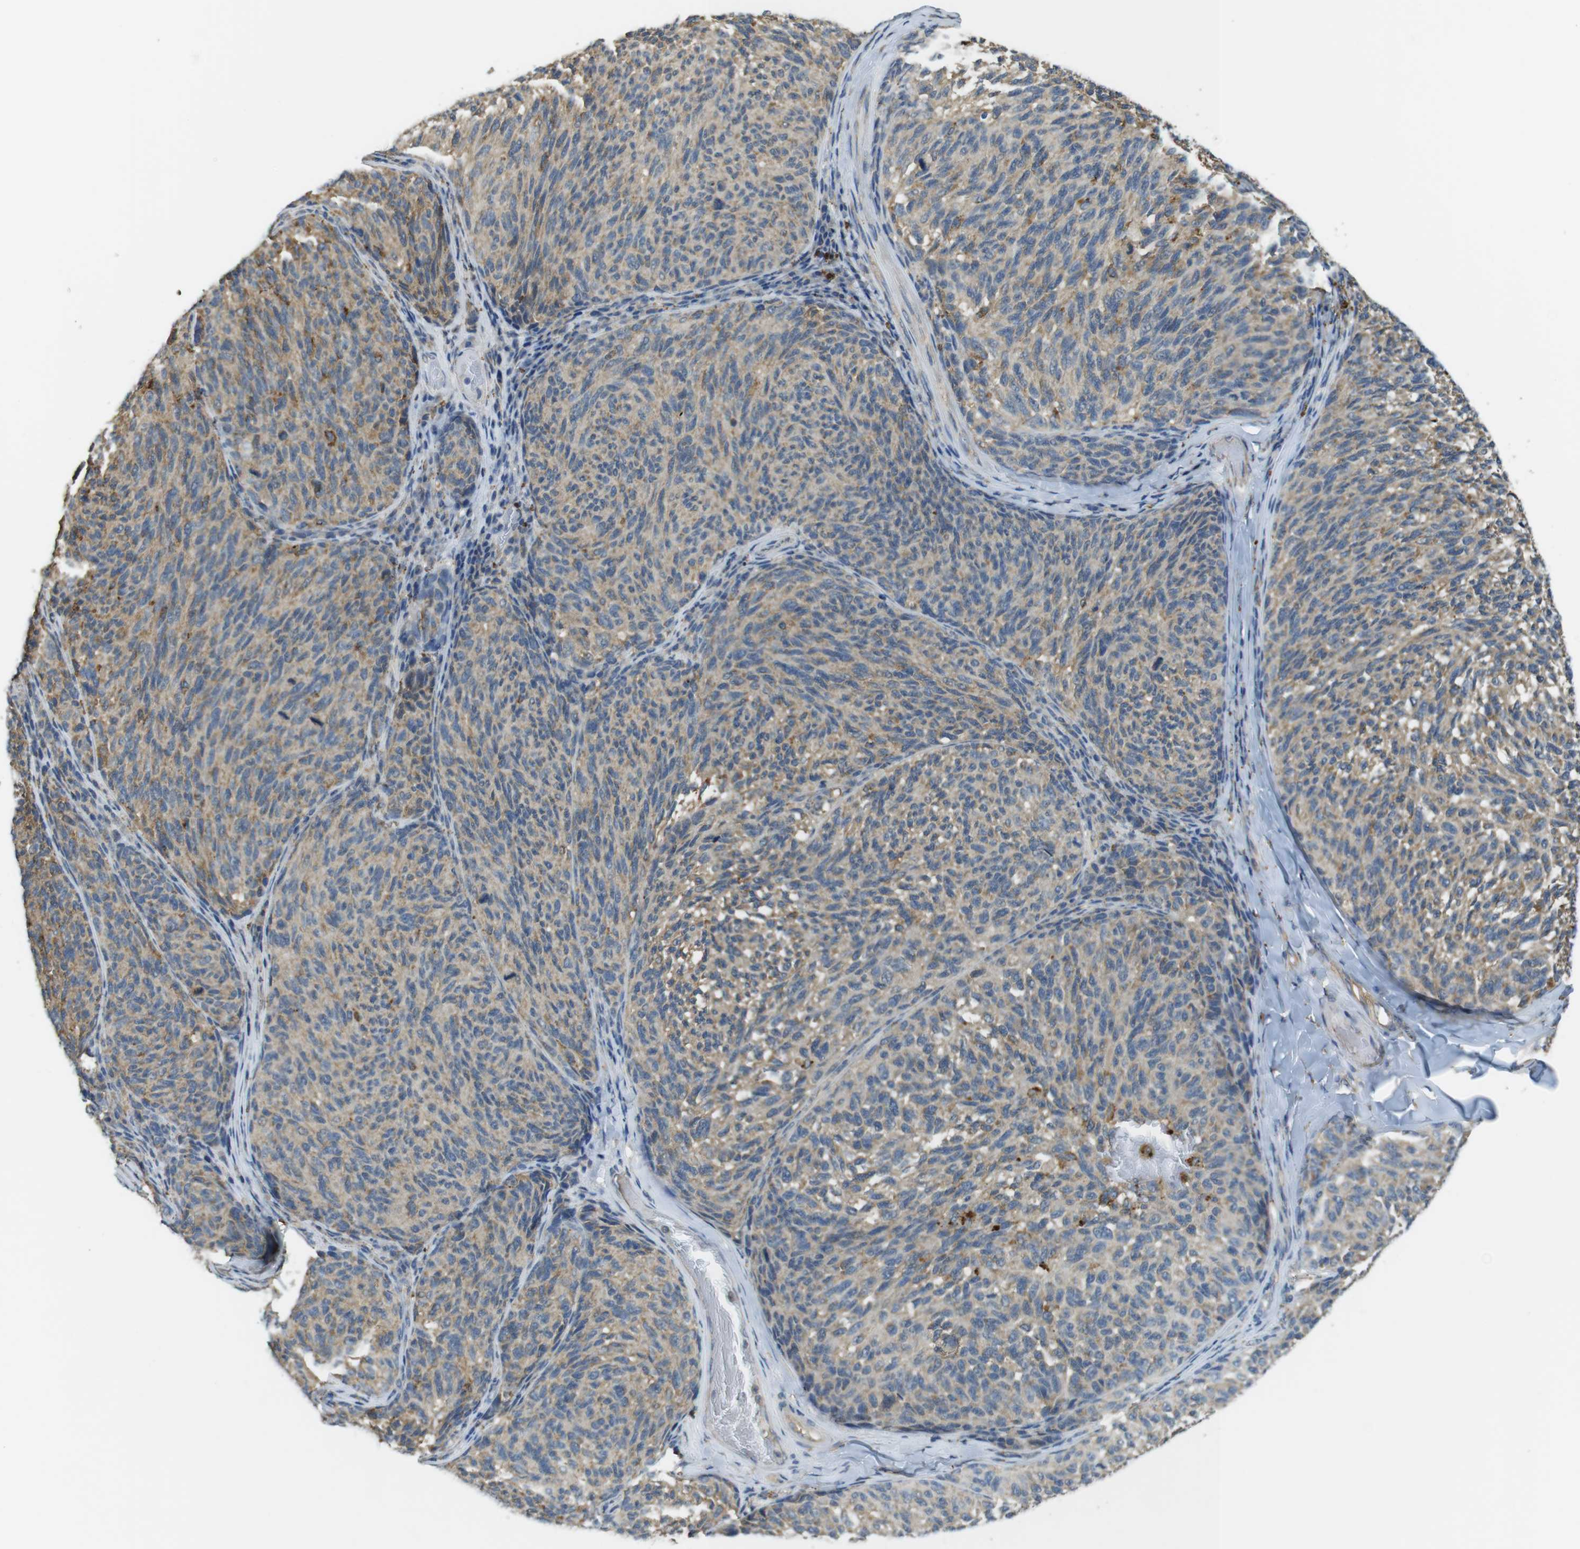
{"staining": {"intensity": "weak", "quantity": ">75%", "location": "cytoplasmic/membranous"}, "tissue": "melanoma", "cell_type": "Tumor cells", "image_type": "cancer", "snomed": [{"axis": "morphology", "description": "Malignant melanoma, NOS"}, {"axis": "topography", "description": "Skin"}], "caption": "Protein expression analysis of malignant melanoma demonstrates weak cytoplasmic/membranous staining in approximately >75% of tumor cells.", "gene": "BRI3BP", "patient": {"sex": "female", "age": 73}}